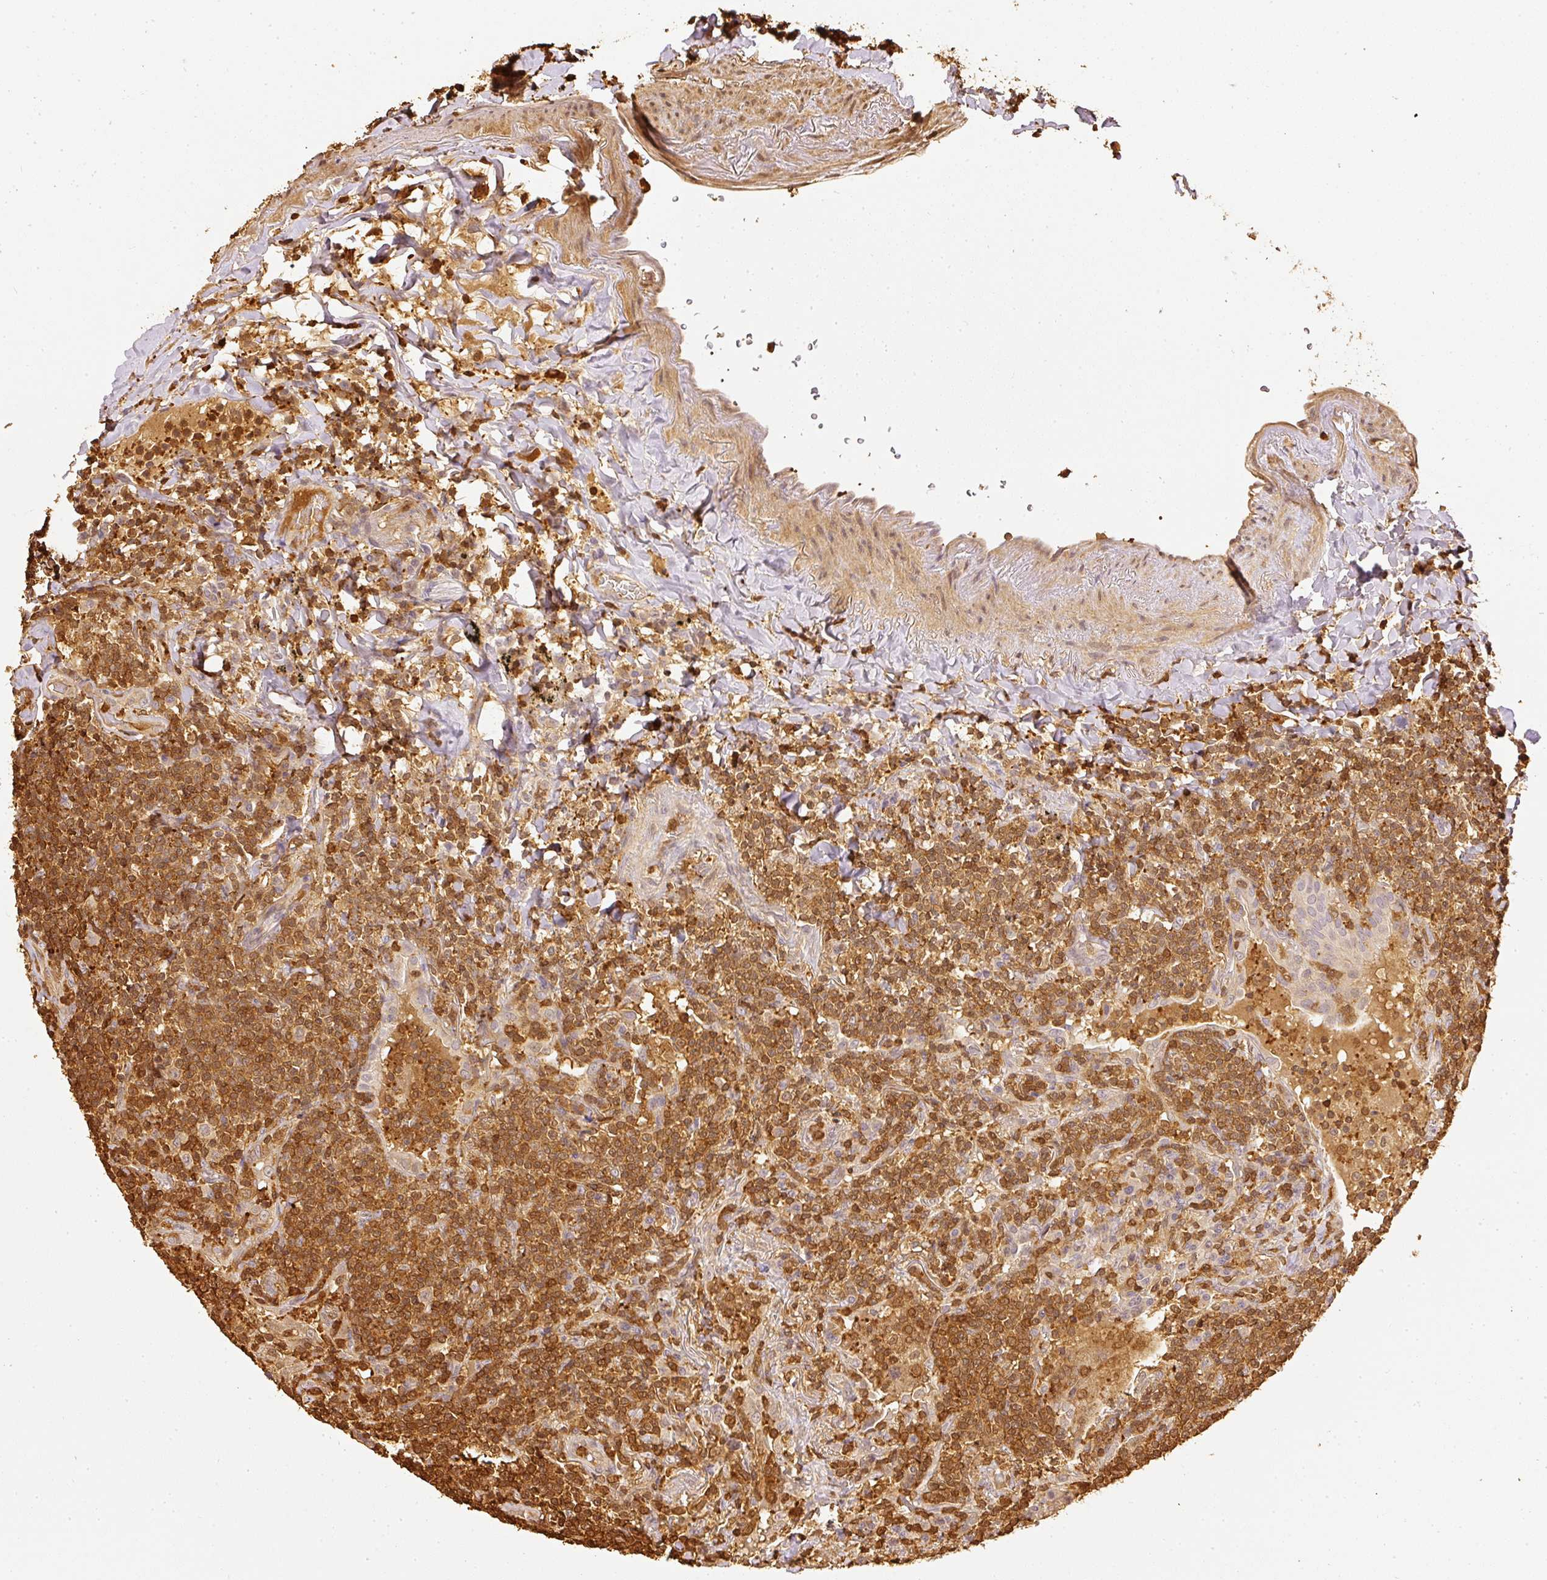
{"staining": {"intensity": "moderate", "quantity": ">75%", "location": "cytoplasmic/membranous,nuclear"}, "tissue": "lymphoma", "cell_type": "Tumor cells", "image_type": "cancer", "snomed": [{"axis": "morphology", "description": "Malignant lymphoma, non-Hodgkin's type, Low grade"}, {"axis": "topography", "description": "Lung"}], "caption": "Protein positivity by IHC demonstrates moderate cytoplasmic/membranous and nuclear staining in about >75% of tumor cells in malignant lymphoma, non-Hodgkin's type (low-grade).", "gene": "PFN1", "patient": {"sex": "female", "age": 71}}